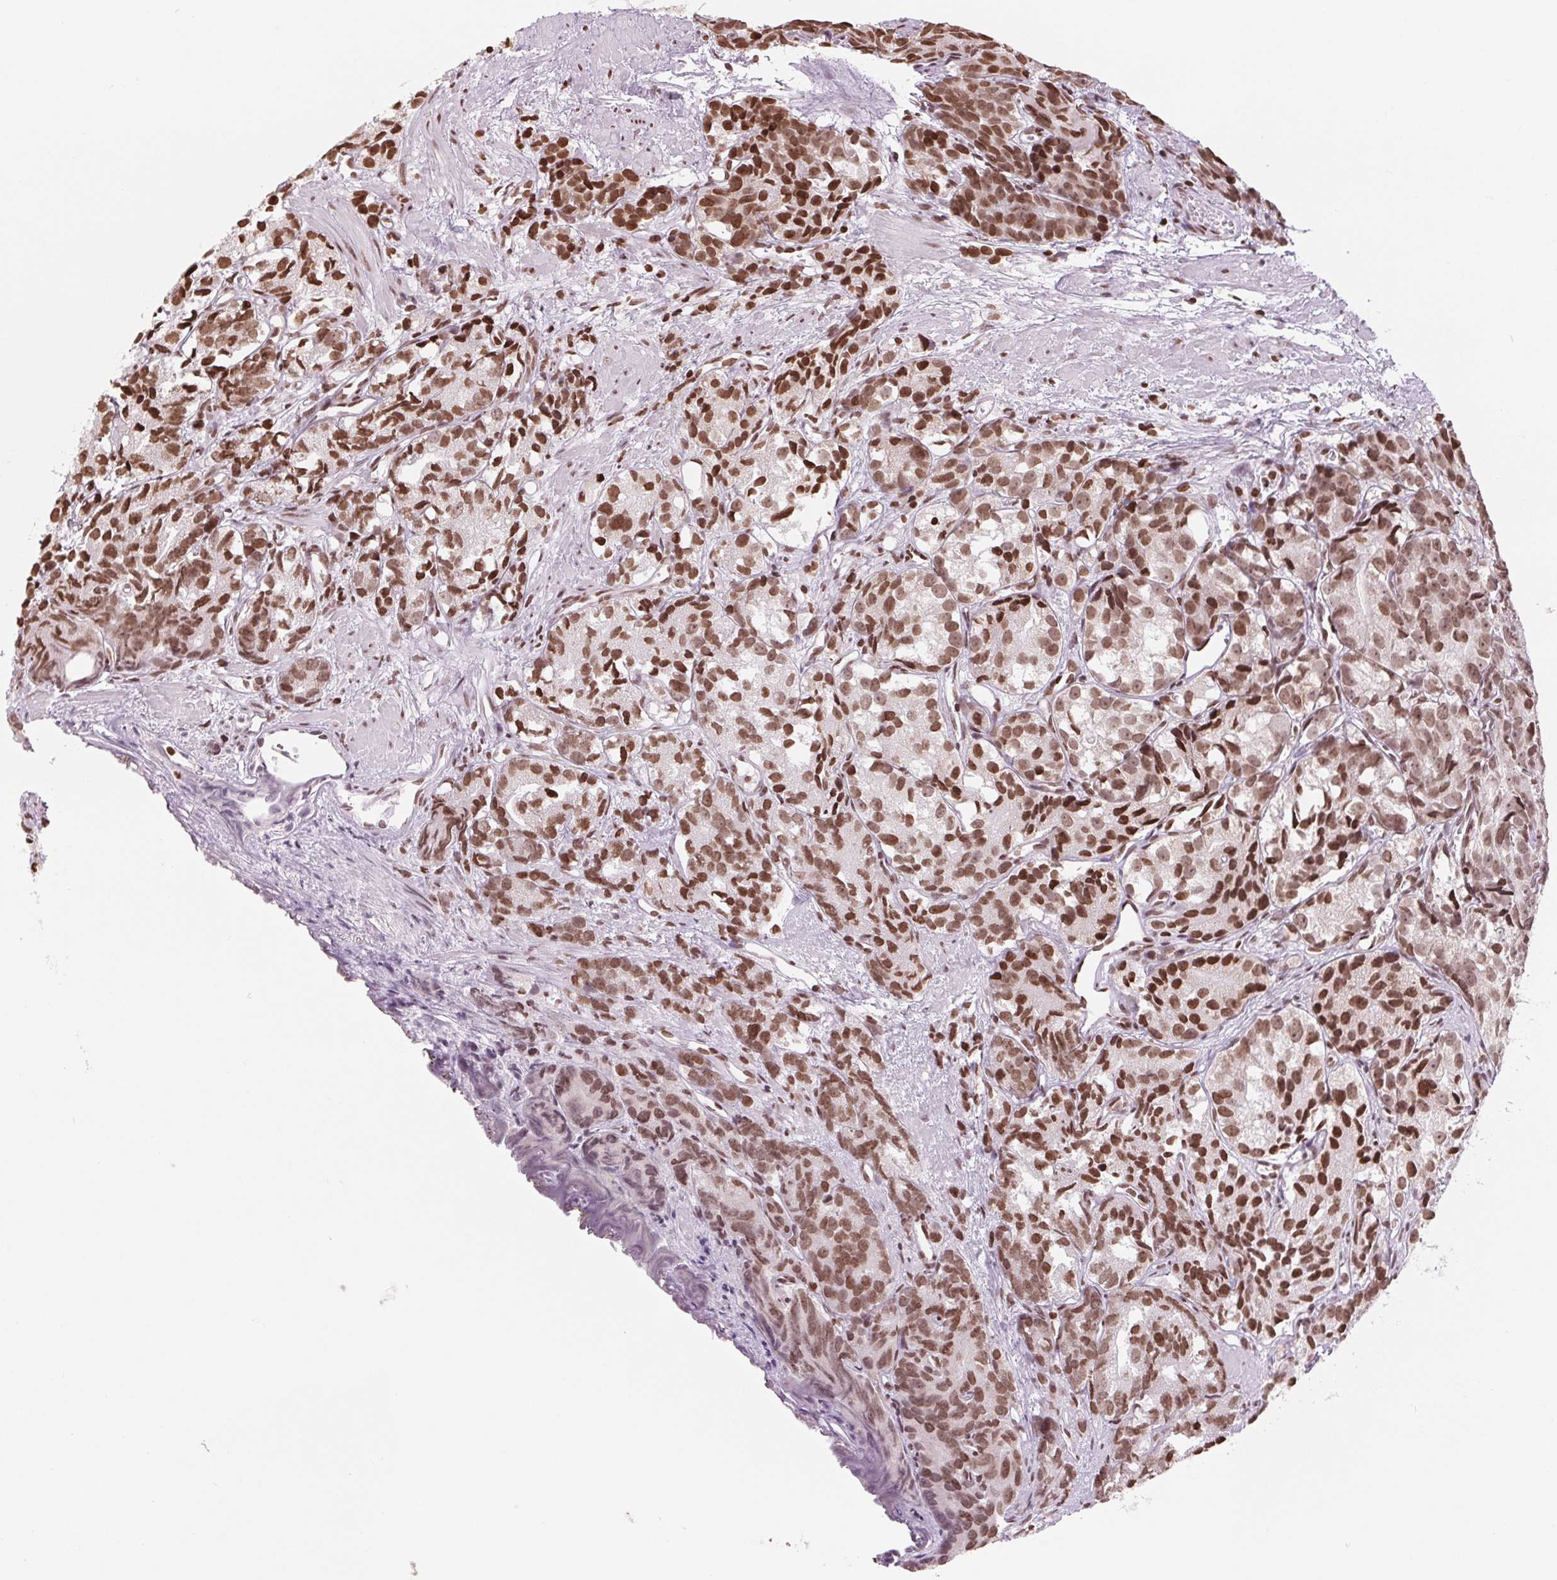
{"staining": {"intensity": "moderate", "quantity": ">75%", "location": "nuclear"}, "tissue": "prostate cancer", "cell_type": "Tumor cells", "image_type": "cancer", "snomed": [{"axis": "morphology", "description": "Adenocarcinoma, High grade"}, {"axis": "topography", "description": "Prostate"}], "caption": "Immunohistochemical staining of human prostate cancer shows medium levels of moderate nuclear expression in approximately >75% of tumor cells. The staining was performed using DAB to visualize the protein expression in brown, while the nuclei were stained in blue with hematoxylin (Magnification: 20x).", "gene": "SMIM12", "patient": {"sex": "male", "age": 77}}